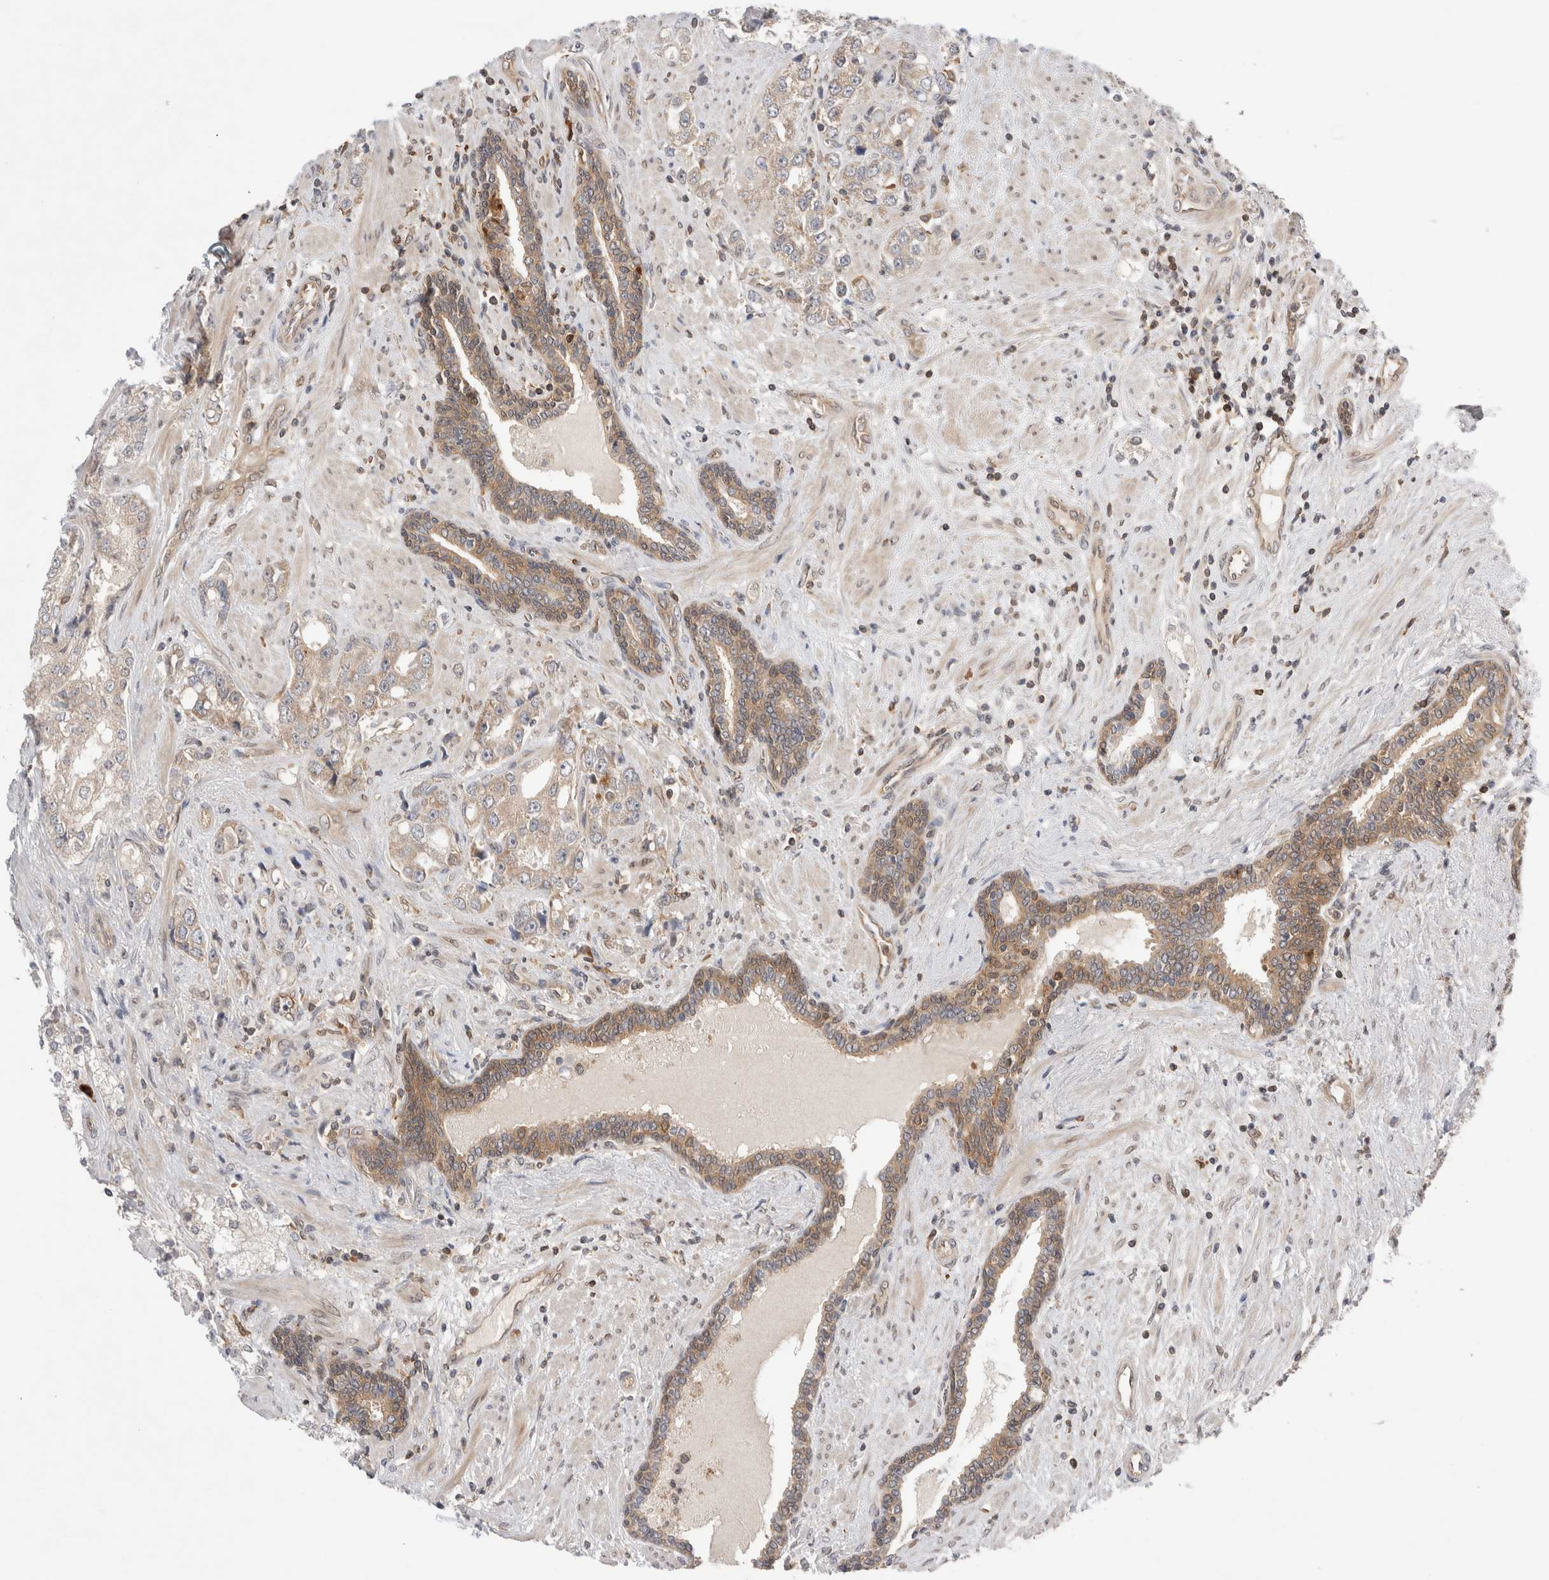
{"staining": {"intensity": "weak", "quantity": "<25%", "location": "cytoplasmic/membranous"}, "tissue": "prostate cancer", "cell_type": "Tumor cells", "image_type": "cancer", "snomed": [{"axis": "morphology", "description": "Adenocarcinoma, High grade"}, {"axis": "topography", "description": "Prostate"}], "caption": "Histopathology image shows no significant protein positivity in tumor cells of prostate cancer.", "gene": "NFKB1", "patient": {"sex": "male", "age": 50}}